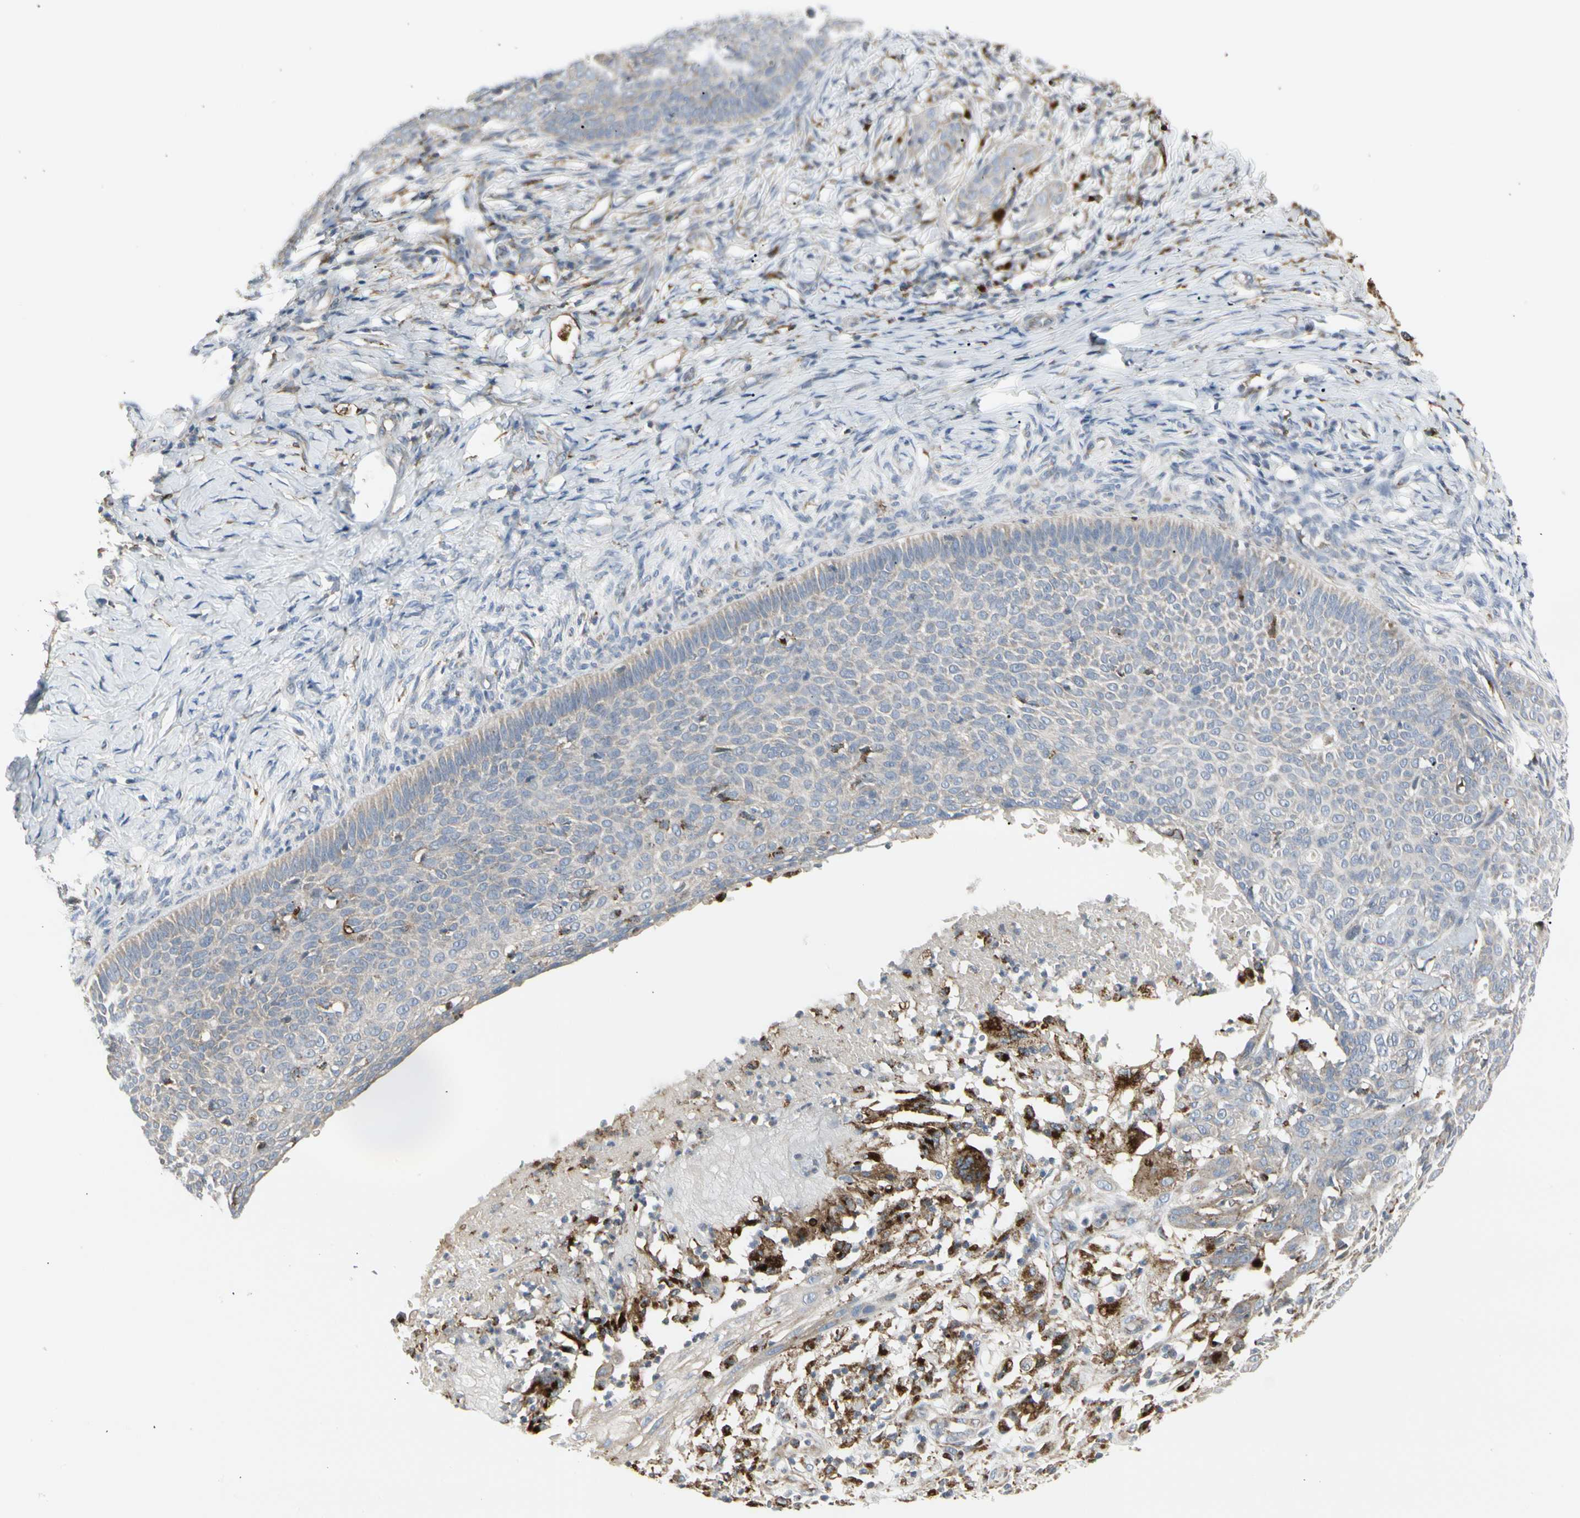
{"staining": {"intensity": "negative", "quantity": "none", "location": "none"}, "tissue": "skin cancer", "cell_type": "Tumor cells", "image_type": "cancer", "snomed": [{"axis": "morphology", "description": "Normal tissue, NOS"}, {"axis": "morphology", "description": "Basal cell carcinoma"}, {"axis": "topography", "description": "Skin"}], "caption": "Immunohistochemical staining of basal cell carcinoma (skin) shows no significant expression in tumor cells. Nuclei are stained in blue.", "gene": "ATP6V1B2", "patient": {"sex": "male", "age": 87}}